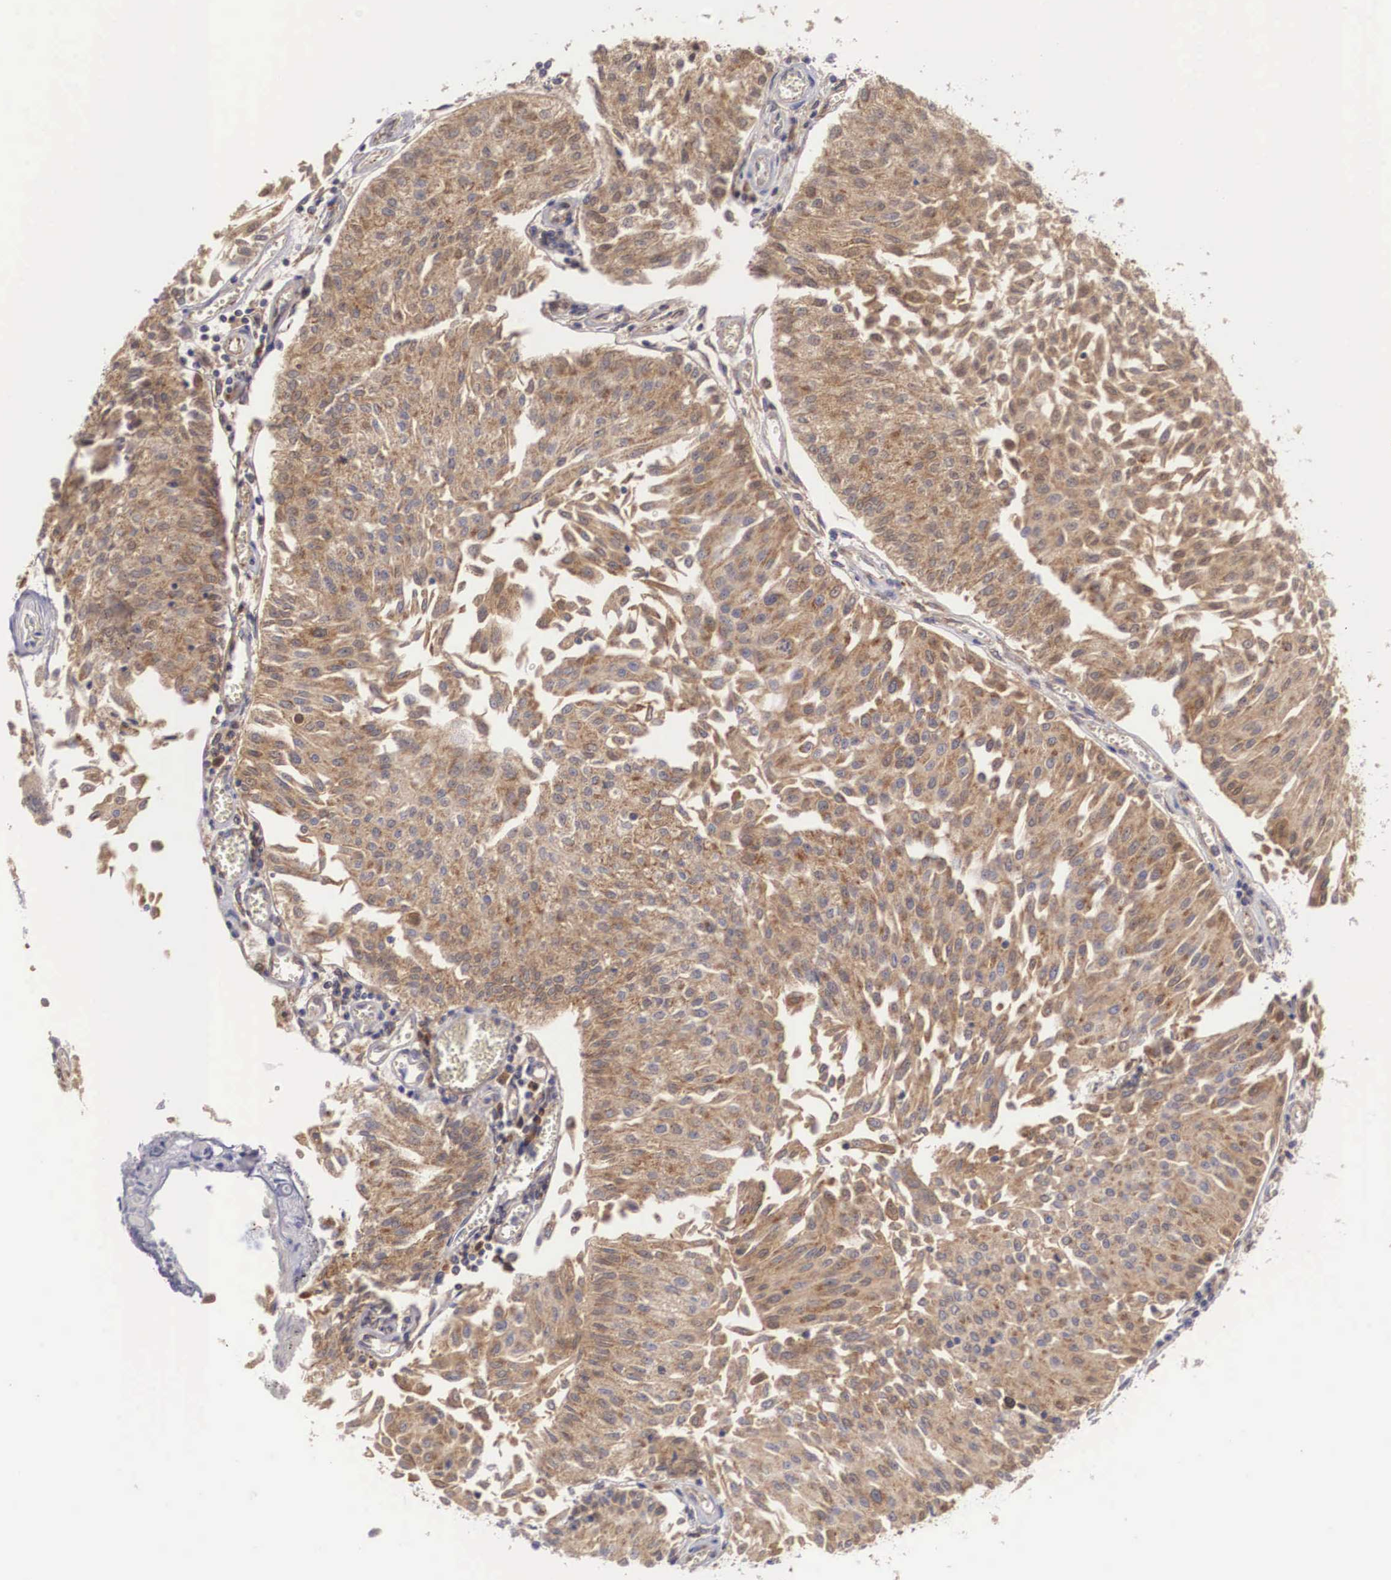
{"staining": {"intensity": "moderate", "quantity": ">75%", "location": "cytoplasmic/membranous"}, "tissue": "urothelial cancer", "cell_type": "Tumor cells", "image_type": "cancer", "snomed": [{"axis": "morphology", "description": "Urothelial carcinoma, Low grade"}, {"axis": "topography", "description": "Urinary bladder"}], "caption": "Protein expression by IHC shows moderate cytoplasmic/membranous positivity in approximately >75% of tumor cells in urothelial cancer. Nuclei are stained in blue.", "gene": "XPNPEP3", "patient": {"sex": "male", "age": 86}}